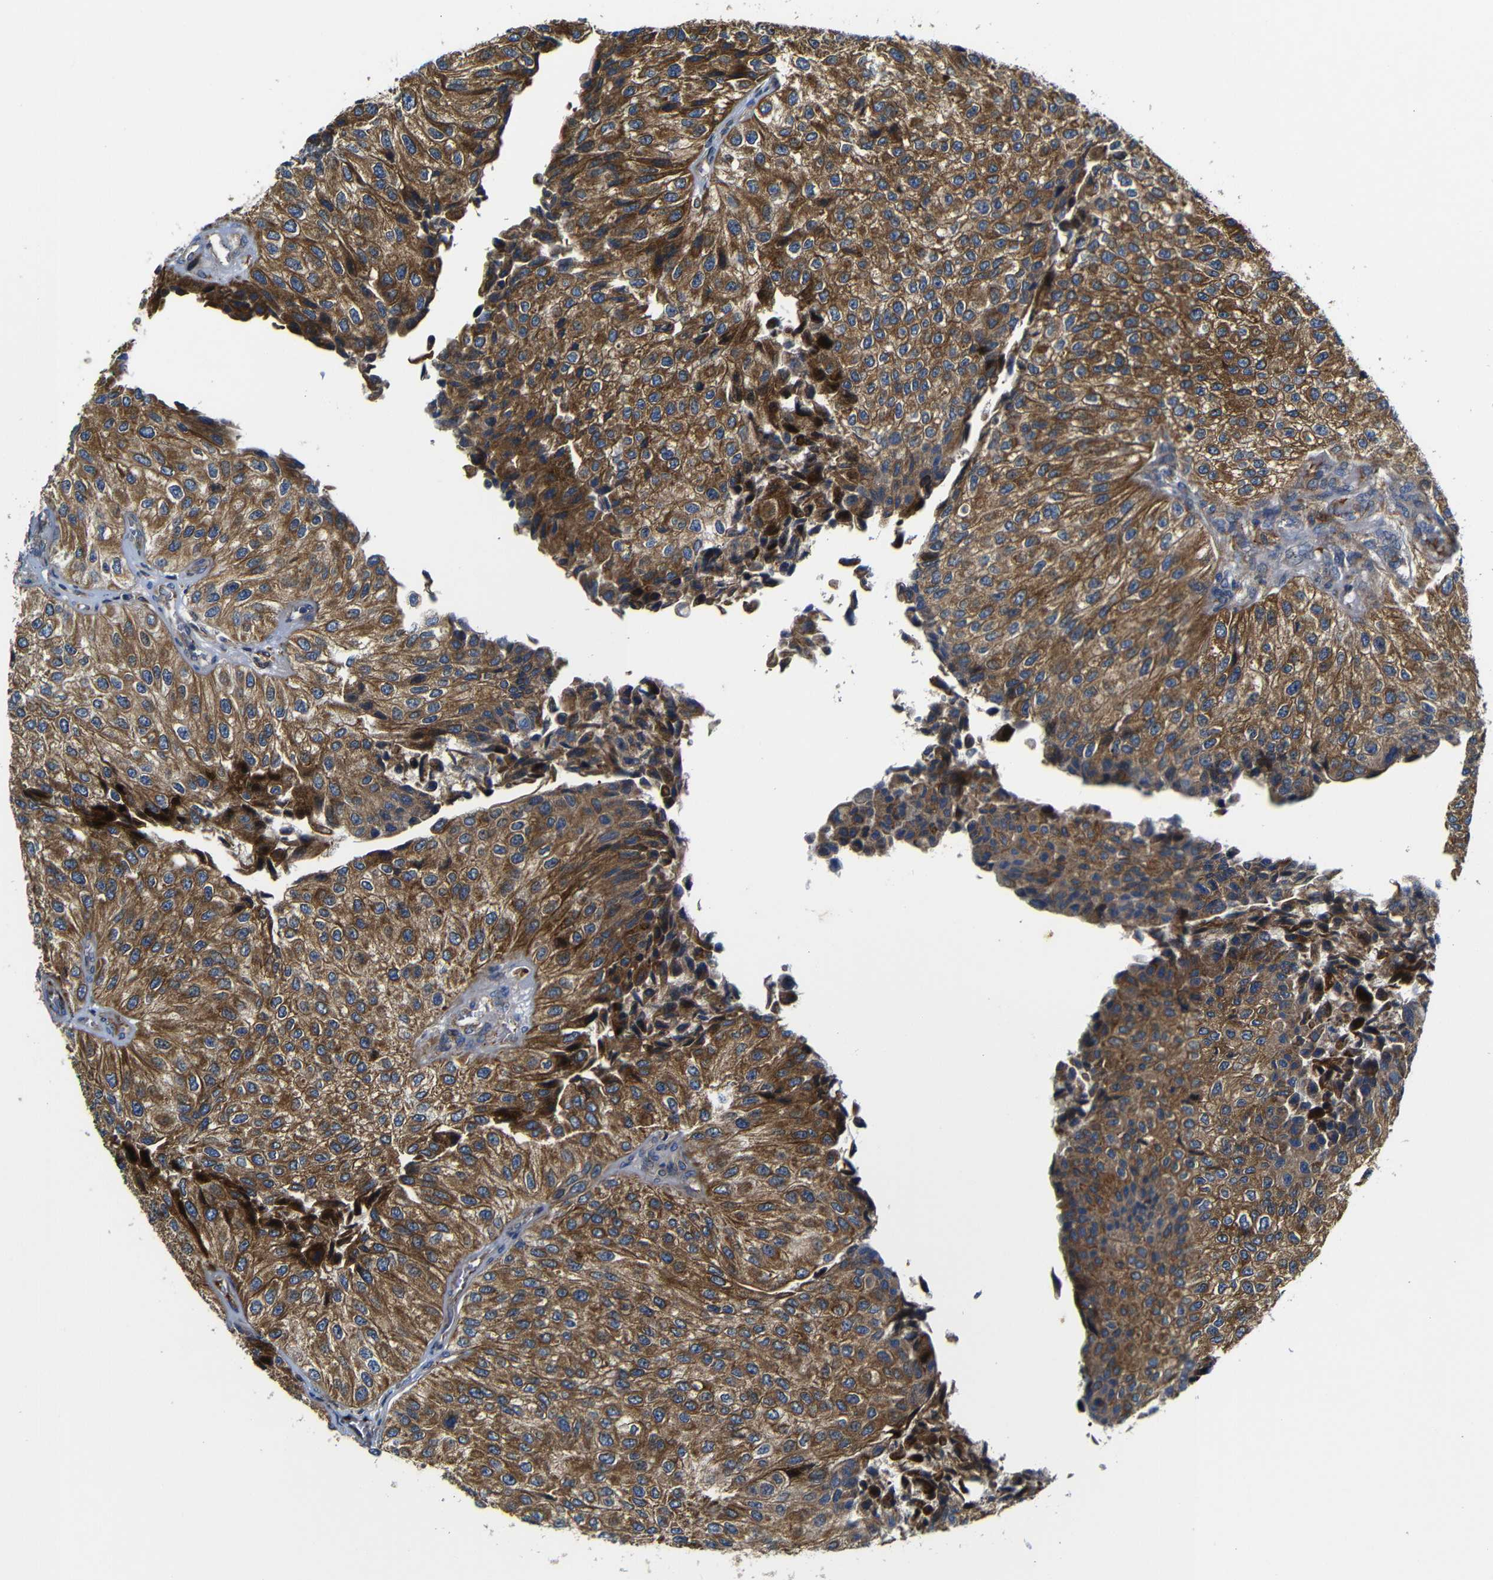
{"staining": {"intensity": "strong", "quantity": ">75%", "location": "cytoplasmic/membranous"}, "tissue": "urothelial cancer", "cell_type": "Tumor cells", "image_type": "cancer", "snomed": [{"axis": "morphology", "description": "Urothelial carcinoma, High grade"}, {"axis": "topography", "description": "Kidney"}, {"axis": "topography", "description": "Urinary bladder"}], "caption": "A high-resolution photomicrograph shows immunohistochemistry (IHC) staining of high-grade urothelial carcinoma, which shows strong cytoplasmic/membranous staining in about >75% of tumor cells. Immunohistochemistry (ihc) stains the protein of interest in brown and the nuclei are stained blue.", "gene": "CLCC1", "patient": {"sex": "male", "age": 77}}